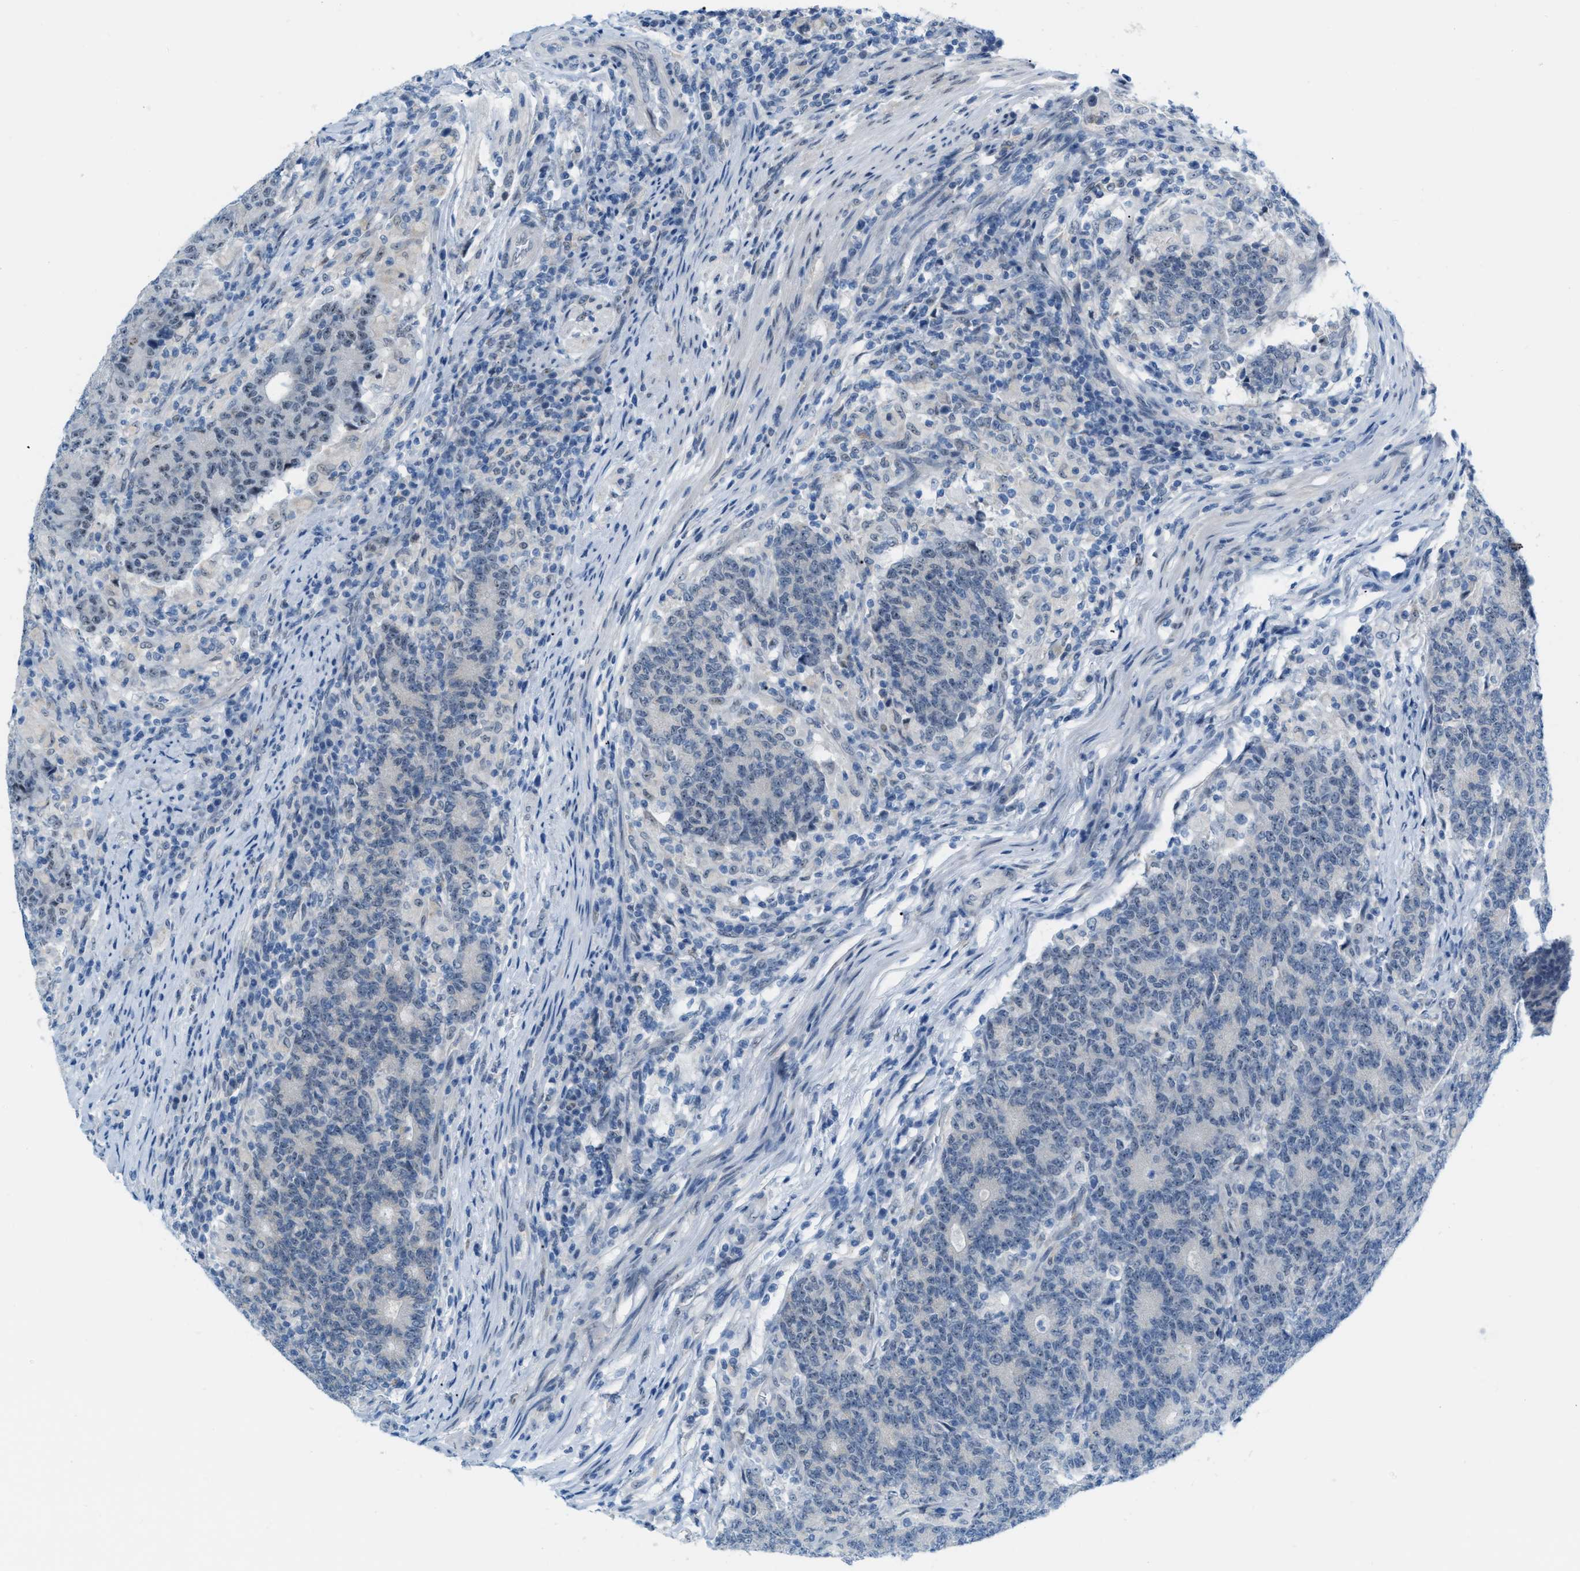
{"staining": {"intensity": "negative", "quantity": "none", "location": "none"}, "tissue": "colorectal cancer", "cell_type": "Tumor cells", "image_type": "cancer", "snomed": [{"axis": "morphology", "description": "Normal tissue, NOS"}, {"axis": "morphology", "description": "Adenocarcinoma, NOS"}, {"axis": "topography", "description": "Colon"}], "caption": "Tumor cells are negative for brown protein staining in colorectal cancer.", "gene": "PHRF1", "patient": {"sex": "female", "age": 75}}